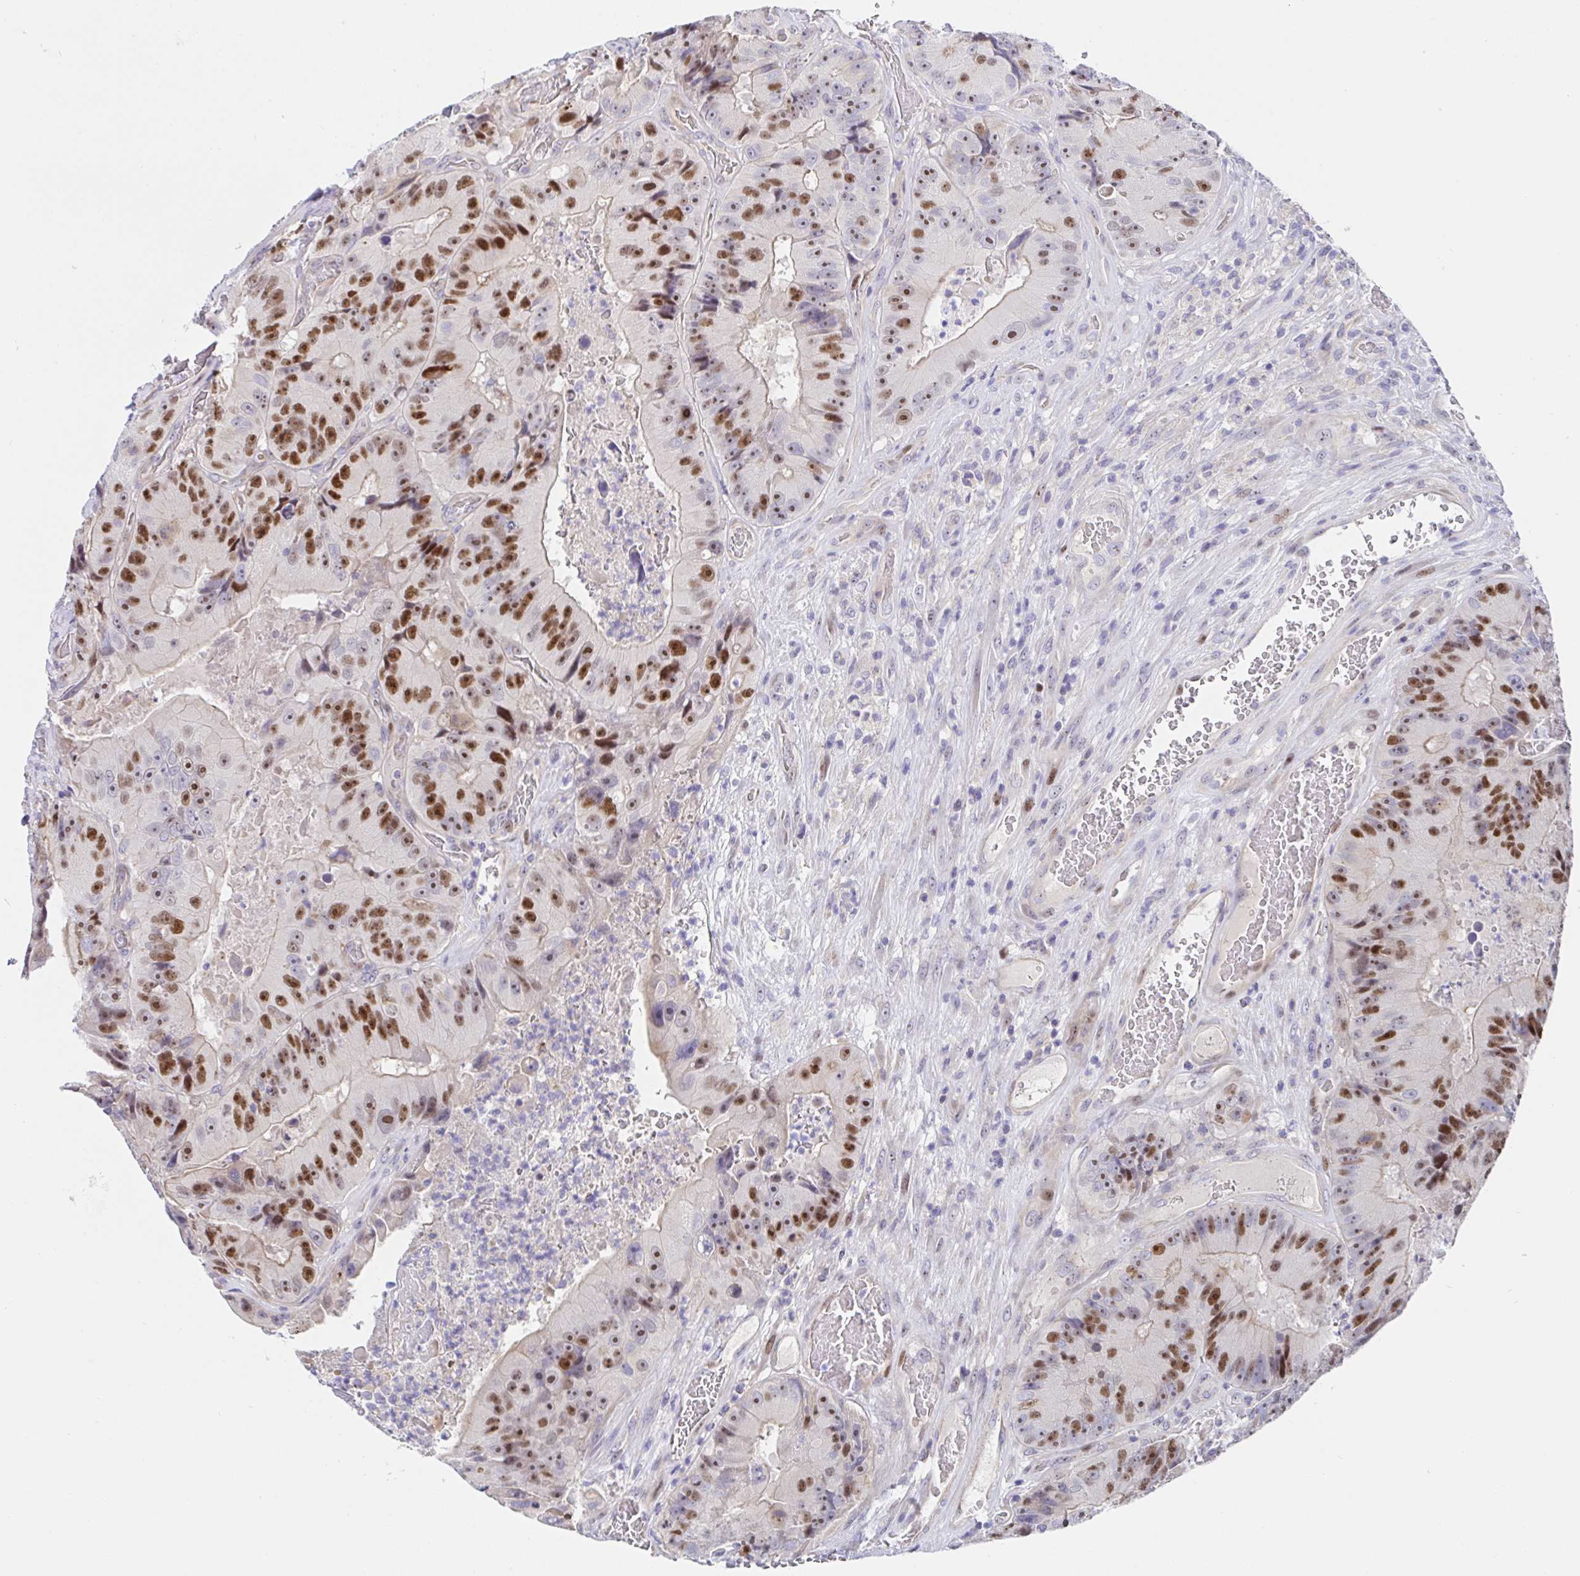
{"staining": {"intensity": "strong", "quantity": "25%-75%", "location": "nuclear"}, "tissue": "colorectal cancer", "cell_type": "Tumor cells", "image_type": "cancer", "snomed": [{"axis": "morphology", "description": "Adenocarcinoma, NOS"}, {"axis": "topography", "description": "Colon"}], "caption": "High-magnification brightfield microscopy of adenocarcinoma (colorectal) stained with DAB (brown) and counterstained with hematoxylin (blue). tumor cells exhibit strong nuclear staining is identified in approximately25%-75% of cells.", "gene": "TIMELESS", "patient": {"sex": "female", "age": 86}}